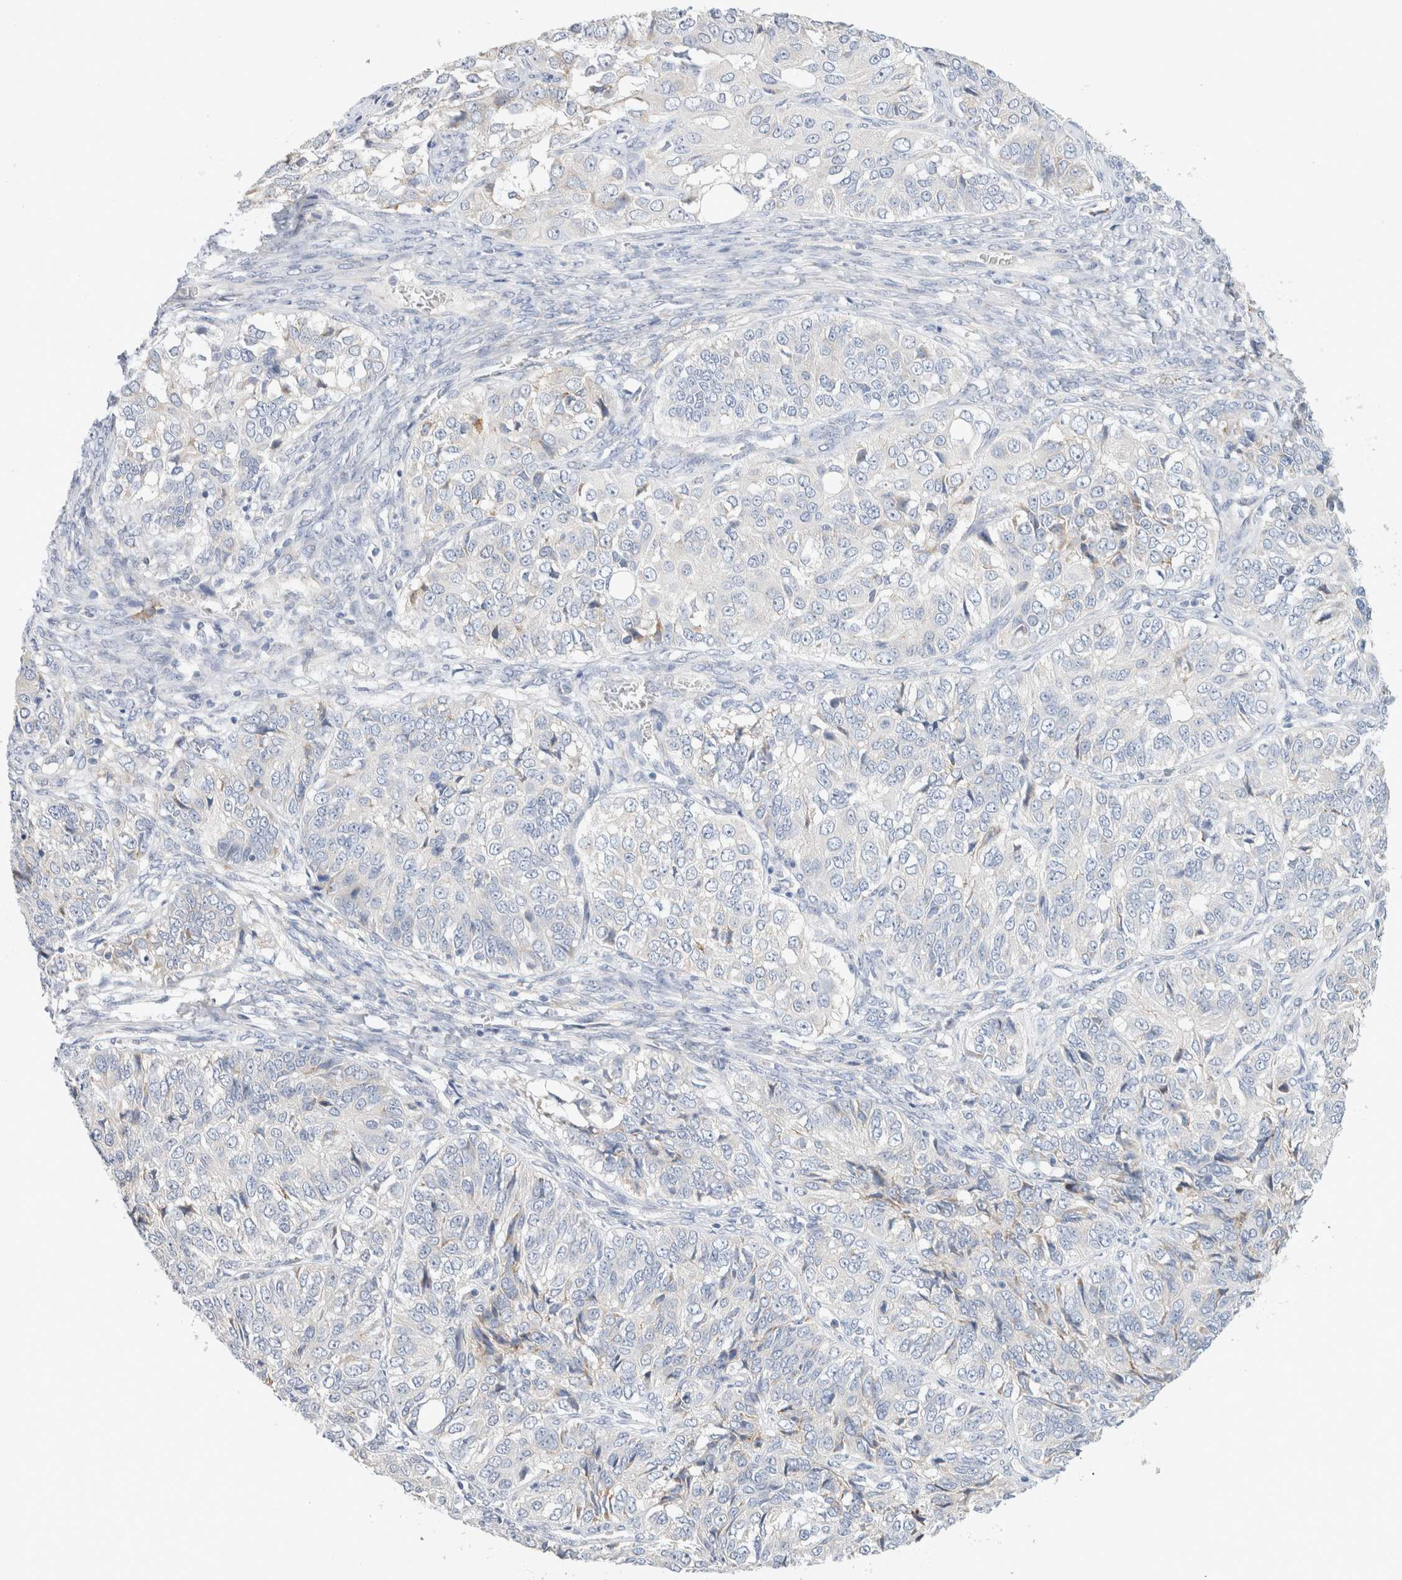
{"staining": {"intensity": "negative", "quantity": "none", "location": "none"}, "tissue": "ovarian cancer", "cell_type": "Tumor cells", "image_type": "cancer", "snomed": [{"axis": "morphology", "description": "Carcinoma, endometroid"}, {"axis": "topography", "description": "Ovary"}], "caption": "A micrograph of endometroid carcinoma (ovarian) stained for a protein demonstrates no brown staining in tumor cells.", "gene": "GADD45G", "patient": {"sex": "female", "age": 51}}